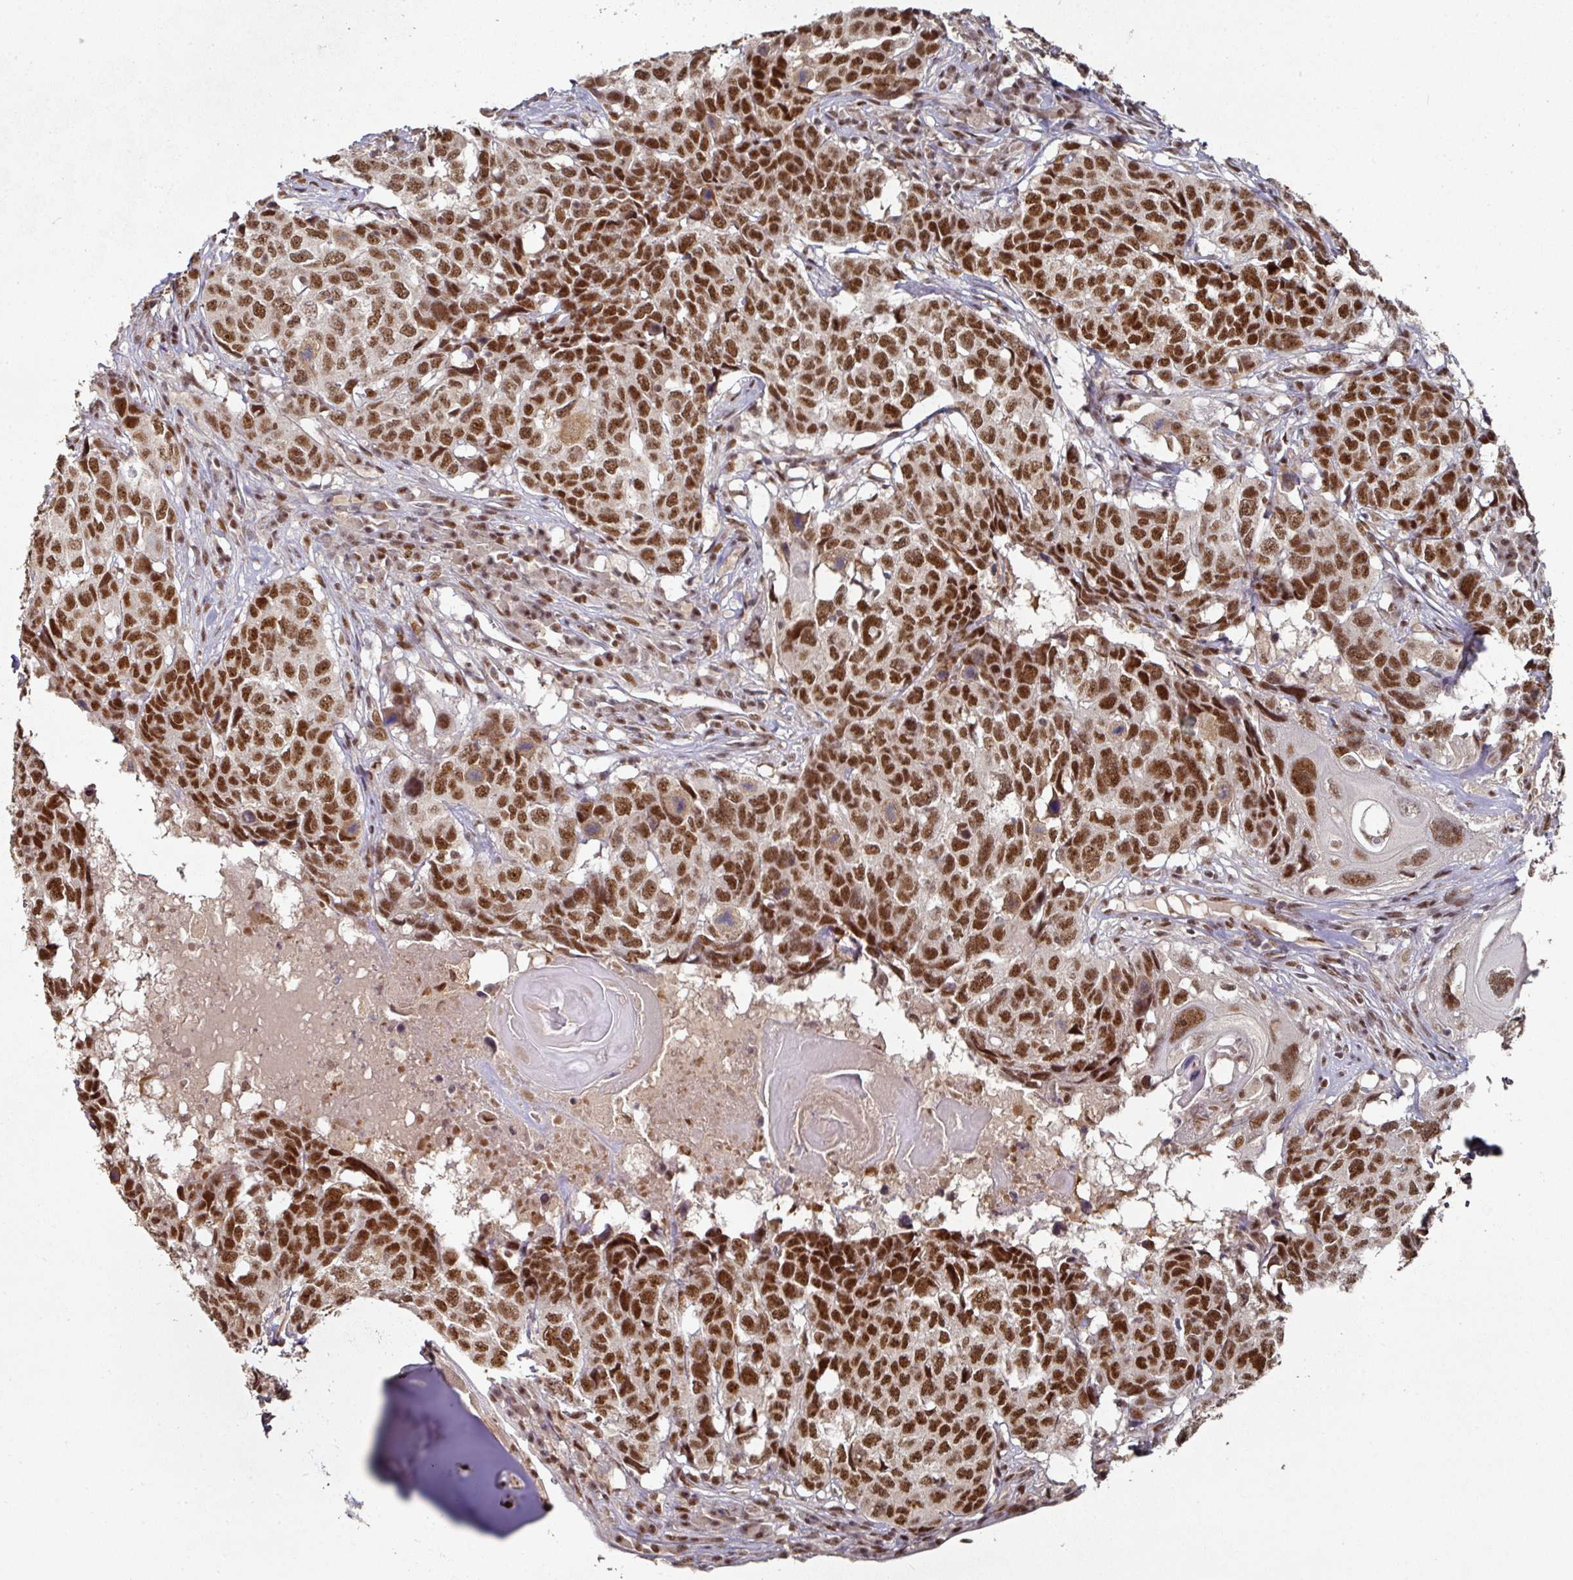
{"staining": {"intensity": "strong", "quantity": ">75%", "location": "nuclear"}, "tissue": "head and neck cancer", "cell_type": "Tumor cells", "image_type": "cancer", "snomed": [{"axis": "morphology", "description": "Squamous cell carcinoma, NOS"}, {"axis": "topography", "description": "Head-Neck"}], "caption": "There is high levels of strong nuclear staining in tumor cells of head and neck squamous cell carcinoma, as demonstrated by immunohistochemical staining (brown color).", "gene": "MEPCE", "patient": {"sex": "male", "age": 66}}